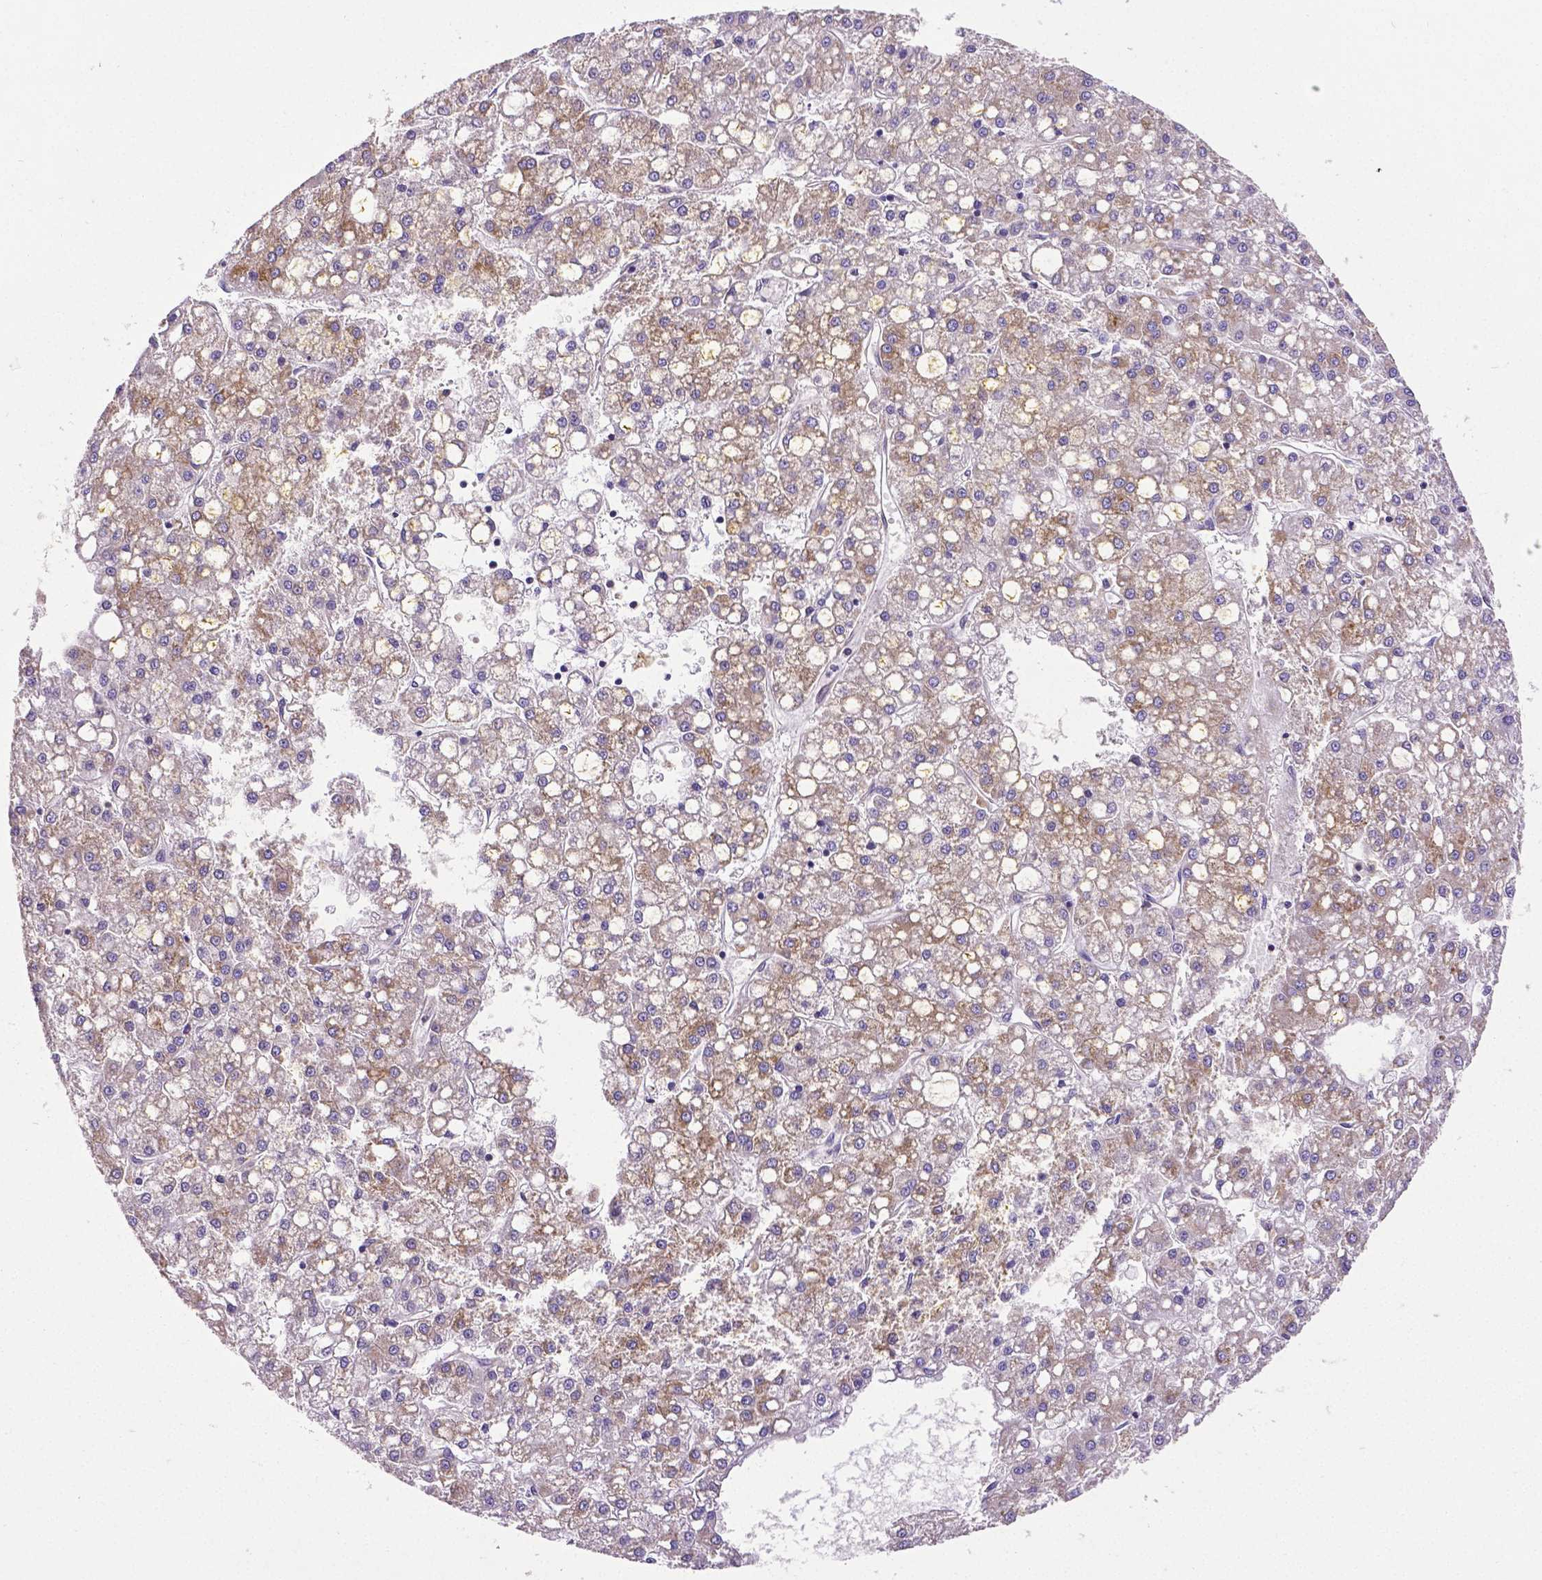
{"staining": {"intensity": "moderate", "quantity": "25%-75%", "location": "cytoplasmic/membranous"}, "tissue": "liver cancer", "cell_type": "Tumor cells", "image_type": "cancer", "snomed": [{"axis": "morphology", "description": "Carcinoma, Hepatocellular, NOS"}, {"axis": "topography", "description": "Liver"}], "caption": "Liver hepatocellular carcinoma stained for a protein reveals moderate cytoplasmic/membranous positivity in tumor cells. (DAB IHC with brightfield microscopy, high magnification).", "gene": "MTDH", "patient": {"sex": "male", "age": 67}}